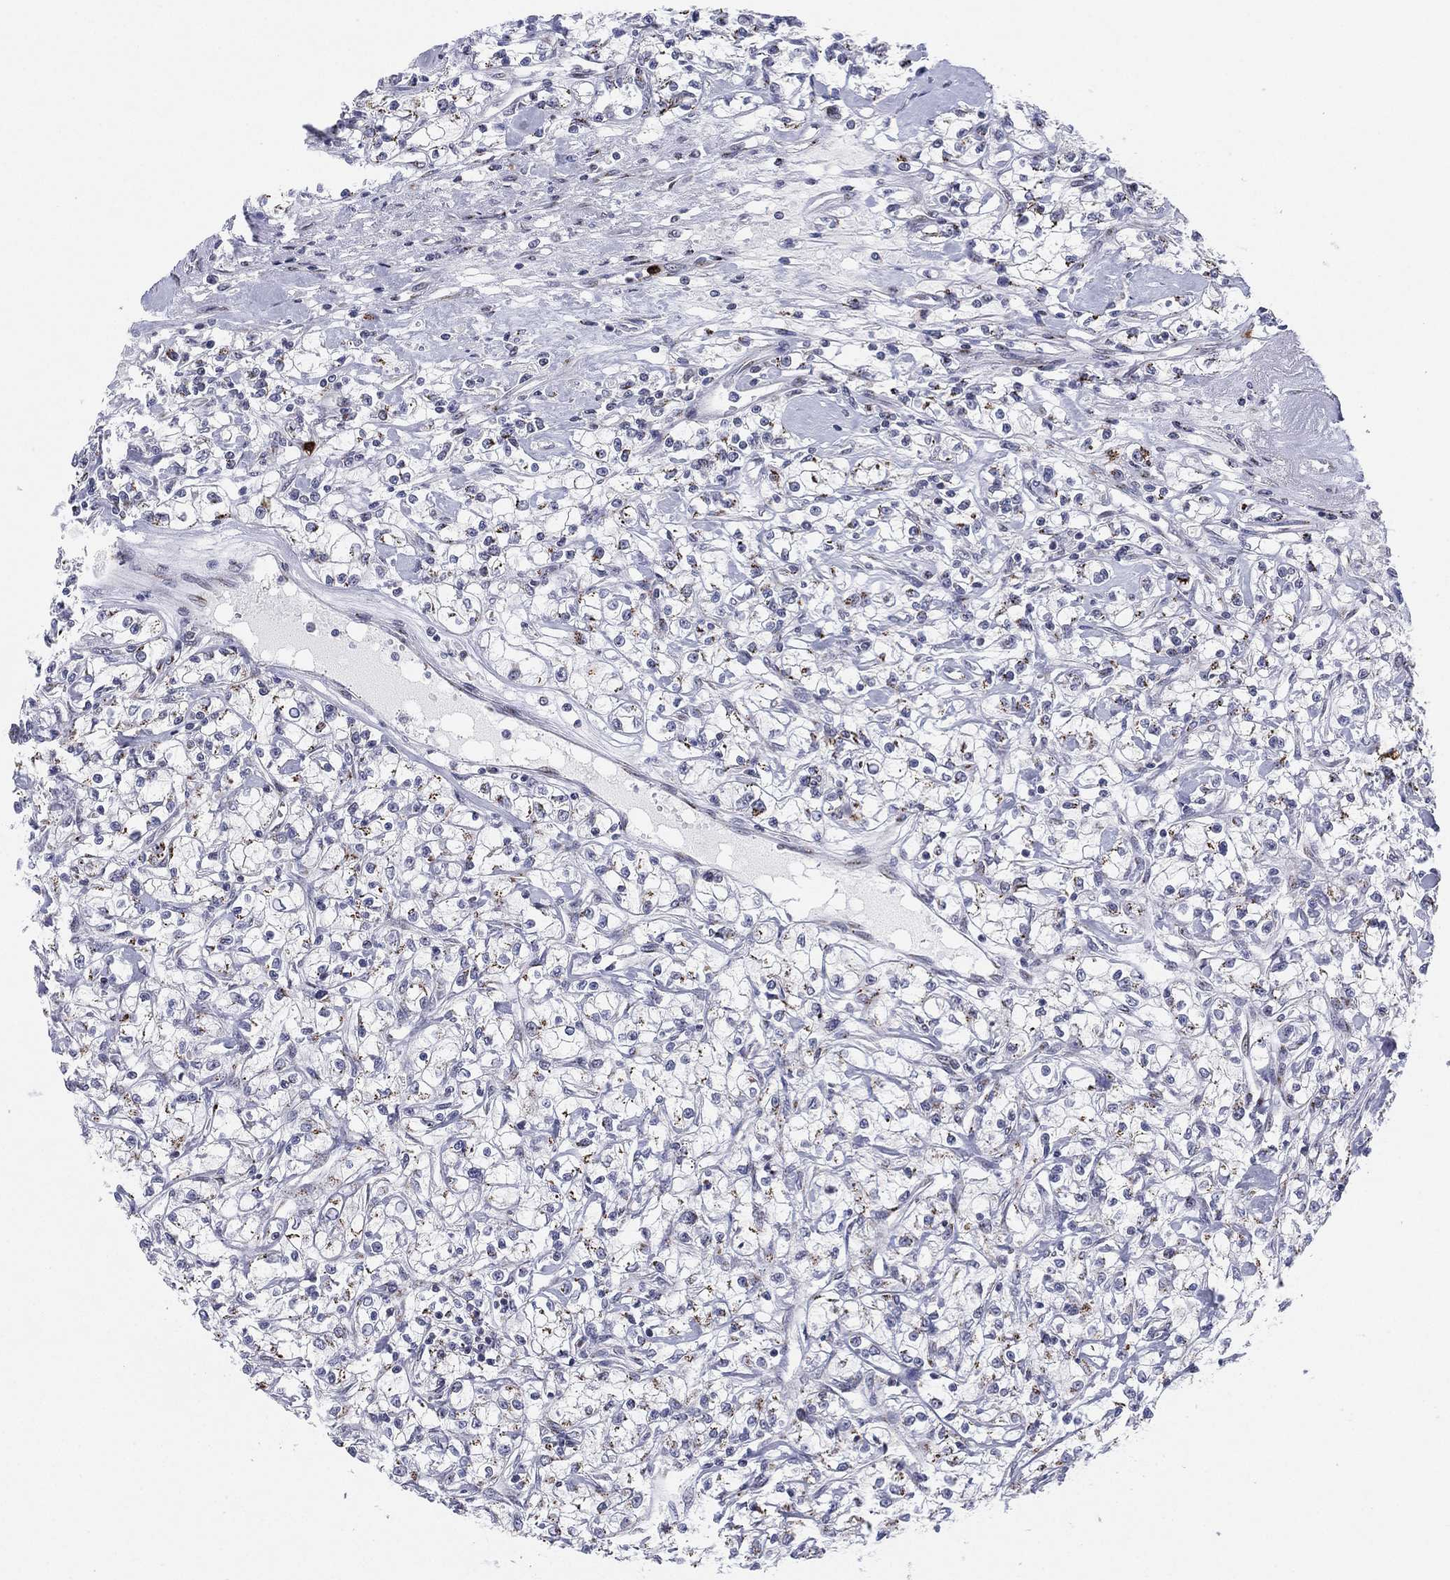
{"staining": {"intensity": "negative", "quantity": "none", "location": "none"}, "tissue": "renal cancer", "cell_type": "Tumor cells", "image_type": "cancer", "snomed": [{"axis": "morphology", "description": "Adenocarcinoma, NOS"}, {"axis": "topography", "description": "Kidney"}], "caption": "This is an immunohistochemistry micrograph of human adenocarcinoma (renal). There is no expression in tumor cells.", "gene": "CD177", "patient": {"sex": "female", "age": 59}}